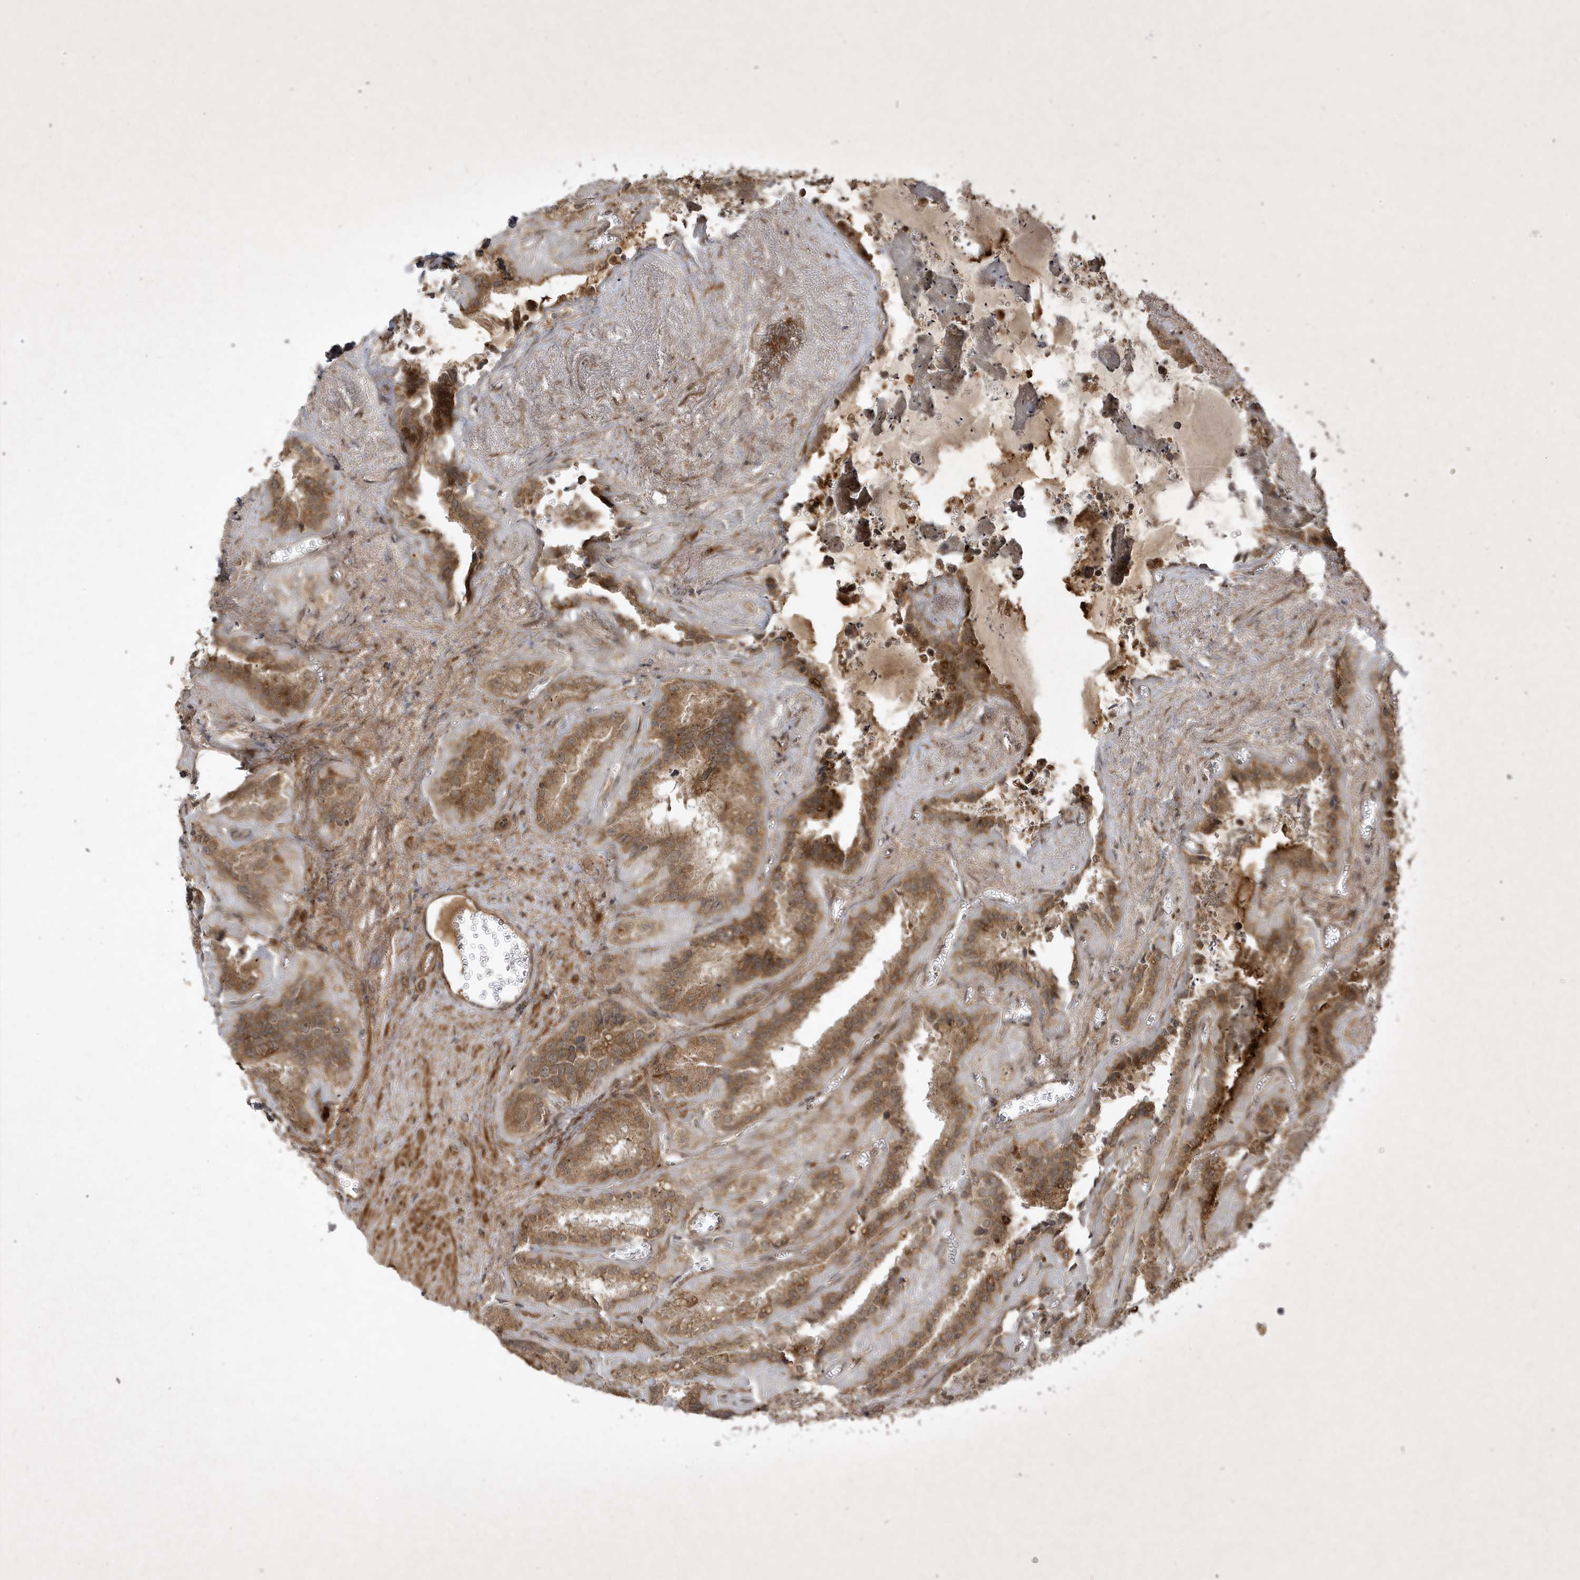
{"staining": {"intensity": "moderate", "quantity": ">75%", "location": "cytoplasmic/membranous"}, "tissue": "seminal vesicle", "cell_type": "Glandular cells", "image_type": "normal", "snomed": [{"axis": "morphology", "description": "Normal tissue, NOS"}, {"axis": "topography", "description": "Prostate"}, {"axis": "topography", "description": "Seminal veicle"}], "caption": "The histopathology image shows staining of unremarkable seminal vesicle, revealing moderate cytoplasmic/membranous protein staining (brown color) within glandular cells.", "gene": "FAM83C", "patient": {"sex": "male", "age": 59}}